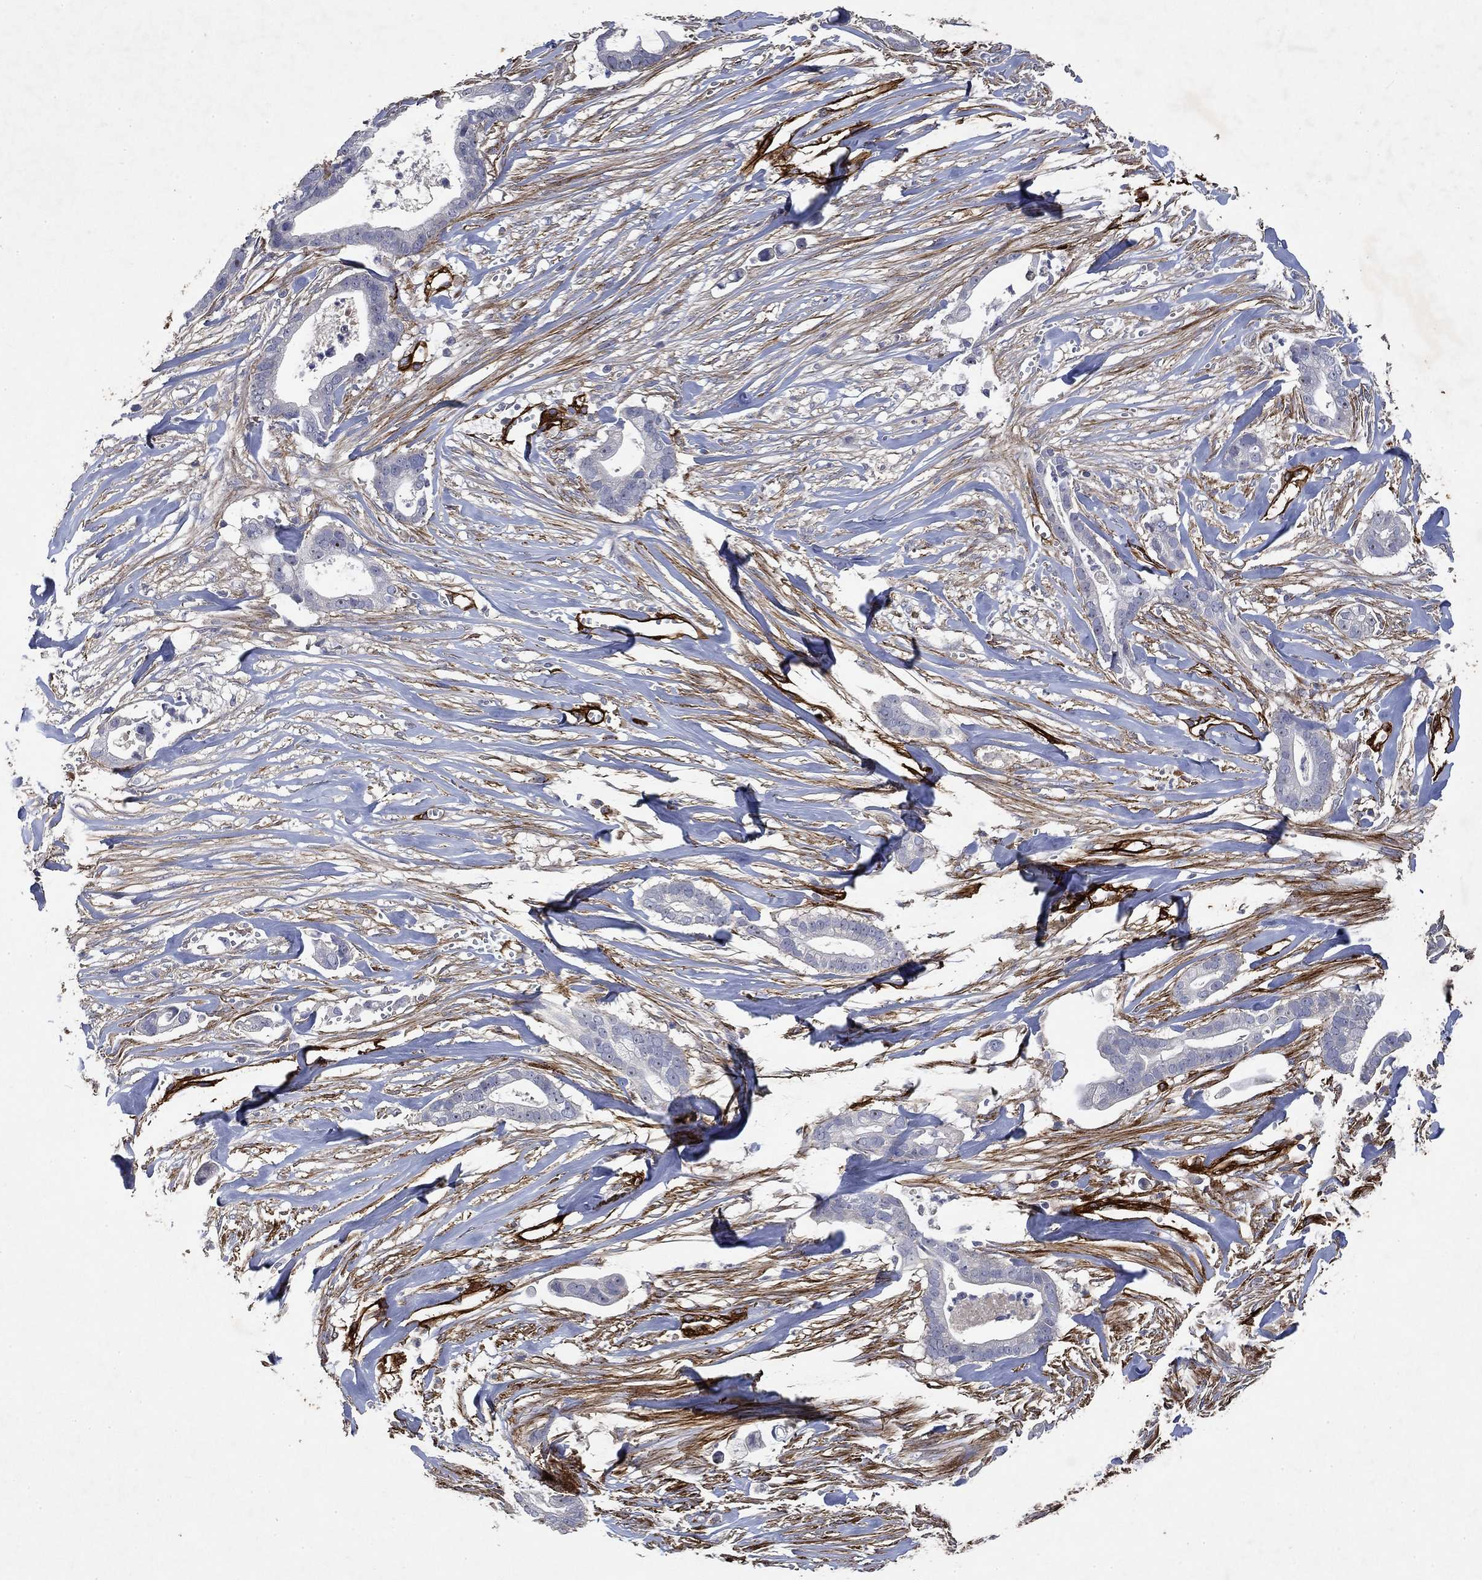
{"staining": {"intensity": "negative", "quantity": "none", "location": "none"}, "tissue": "pancreatic cancer", "cell_type": "Tumor cells", "image_type": "cancer", "snomed": [{"axis": "morphology", "description": "Adenocarcinoma, NOS"}, {"axis": "topography", "description": "Pancreas"}], "caption": "Tumor cells are negative for brown protein staining in adenocarcinoma (pancreatic).", "gene": "COL4A2", "patient": {"sex": "male", "age": 61}}